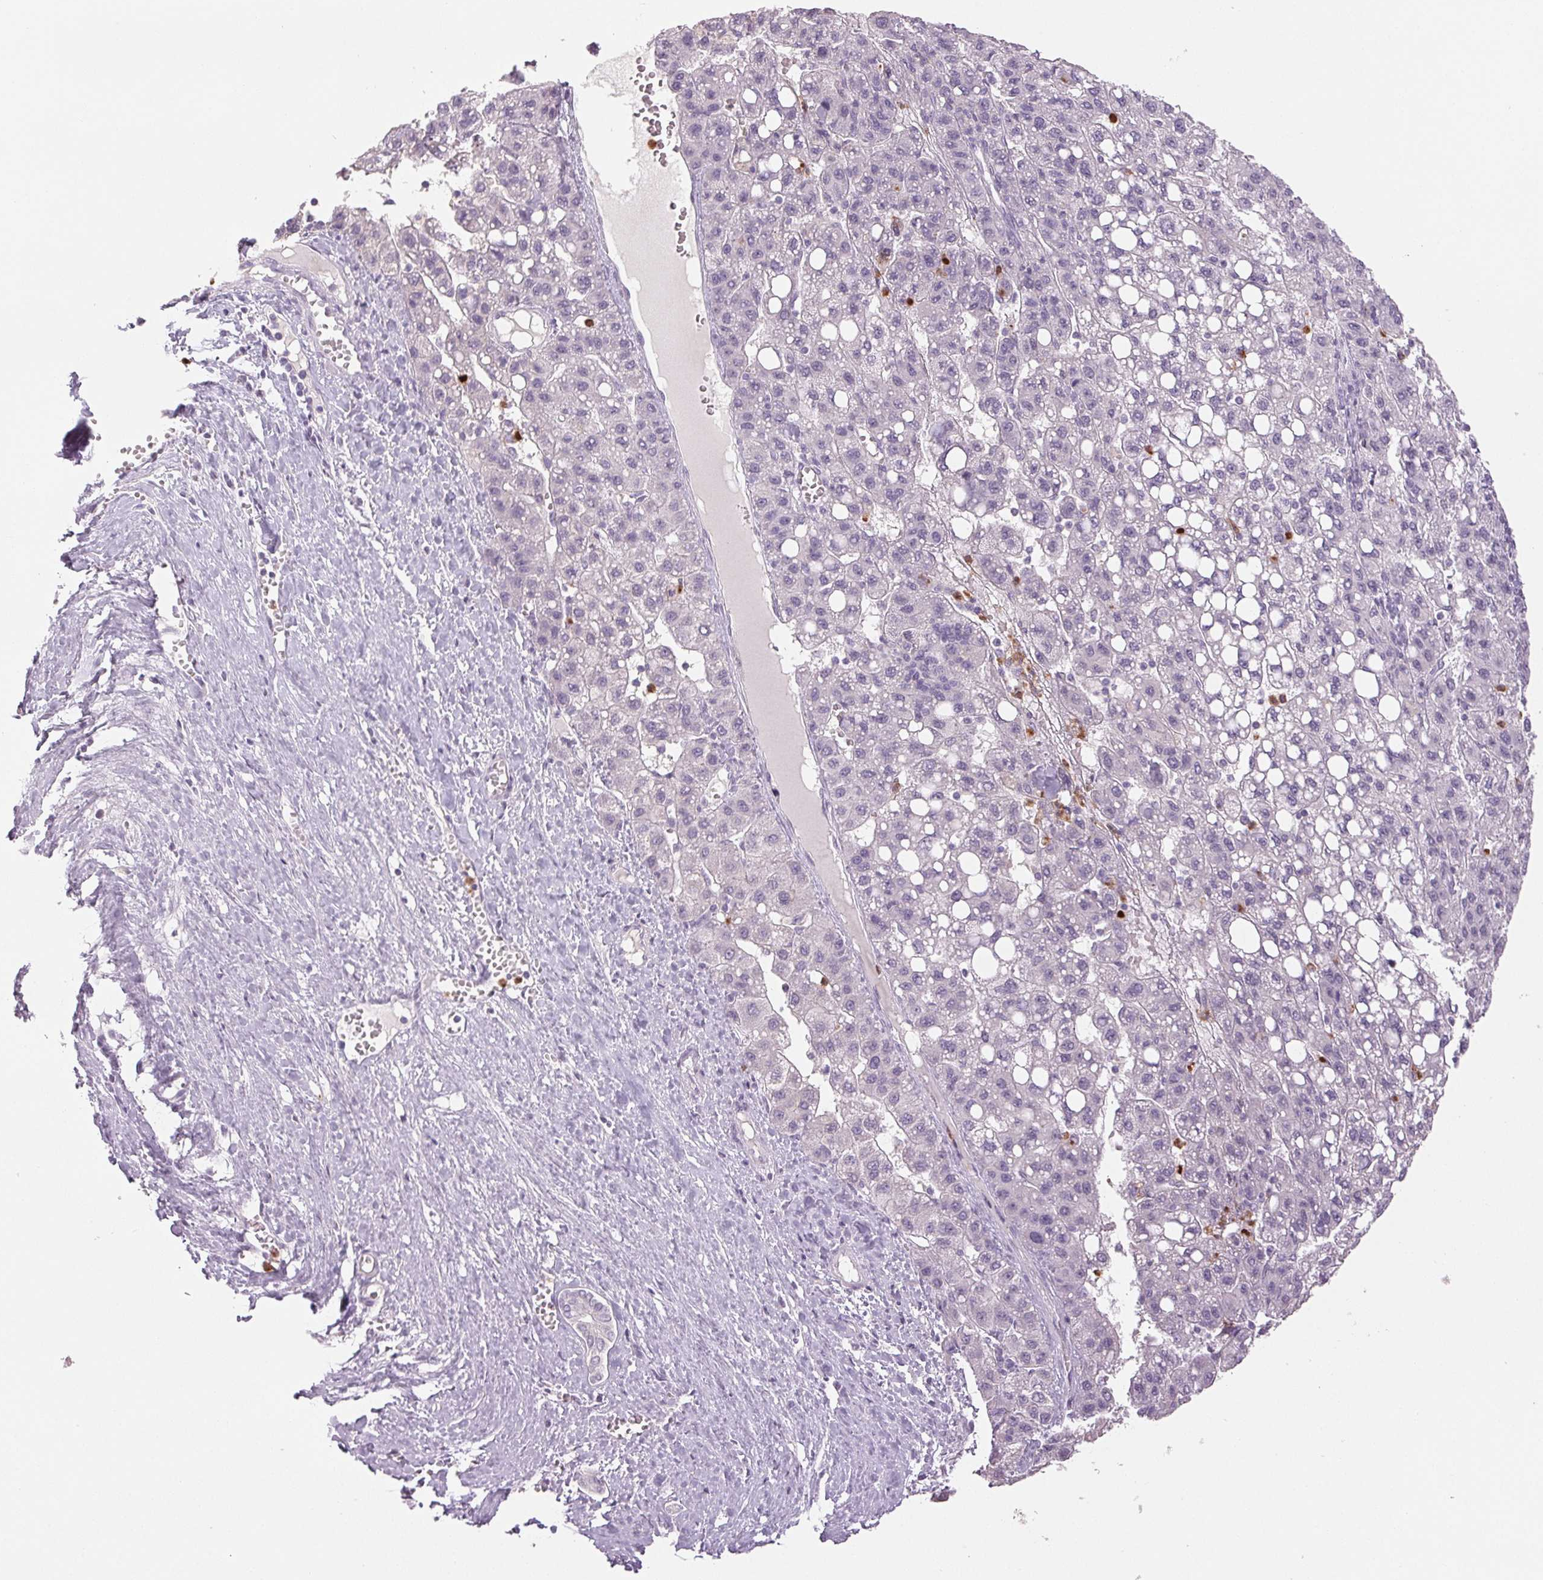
{"staining": {"intensity": "negative", "quantity": "none", "location": "none"}, "tissue": "liver cancer", "cell_type": "Tumor cells", "image_type": "cancer", "snomed": [{"axis": "morphology", "description": "Carcinoma, Hepatocellular, NOS"}, {"axis": "topography", "description": "Liver"}], "caption": "Immunohistochemical staining of human liver hepatocellular carcinoma shows no significant expression in tumor cells.", "gene": "LTF", "patient": {"sex": "female", "age": 82}}